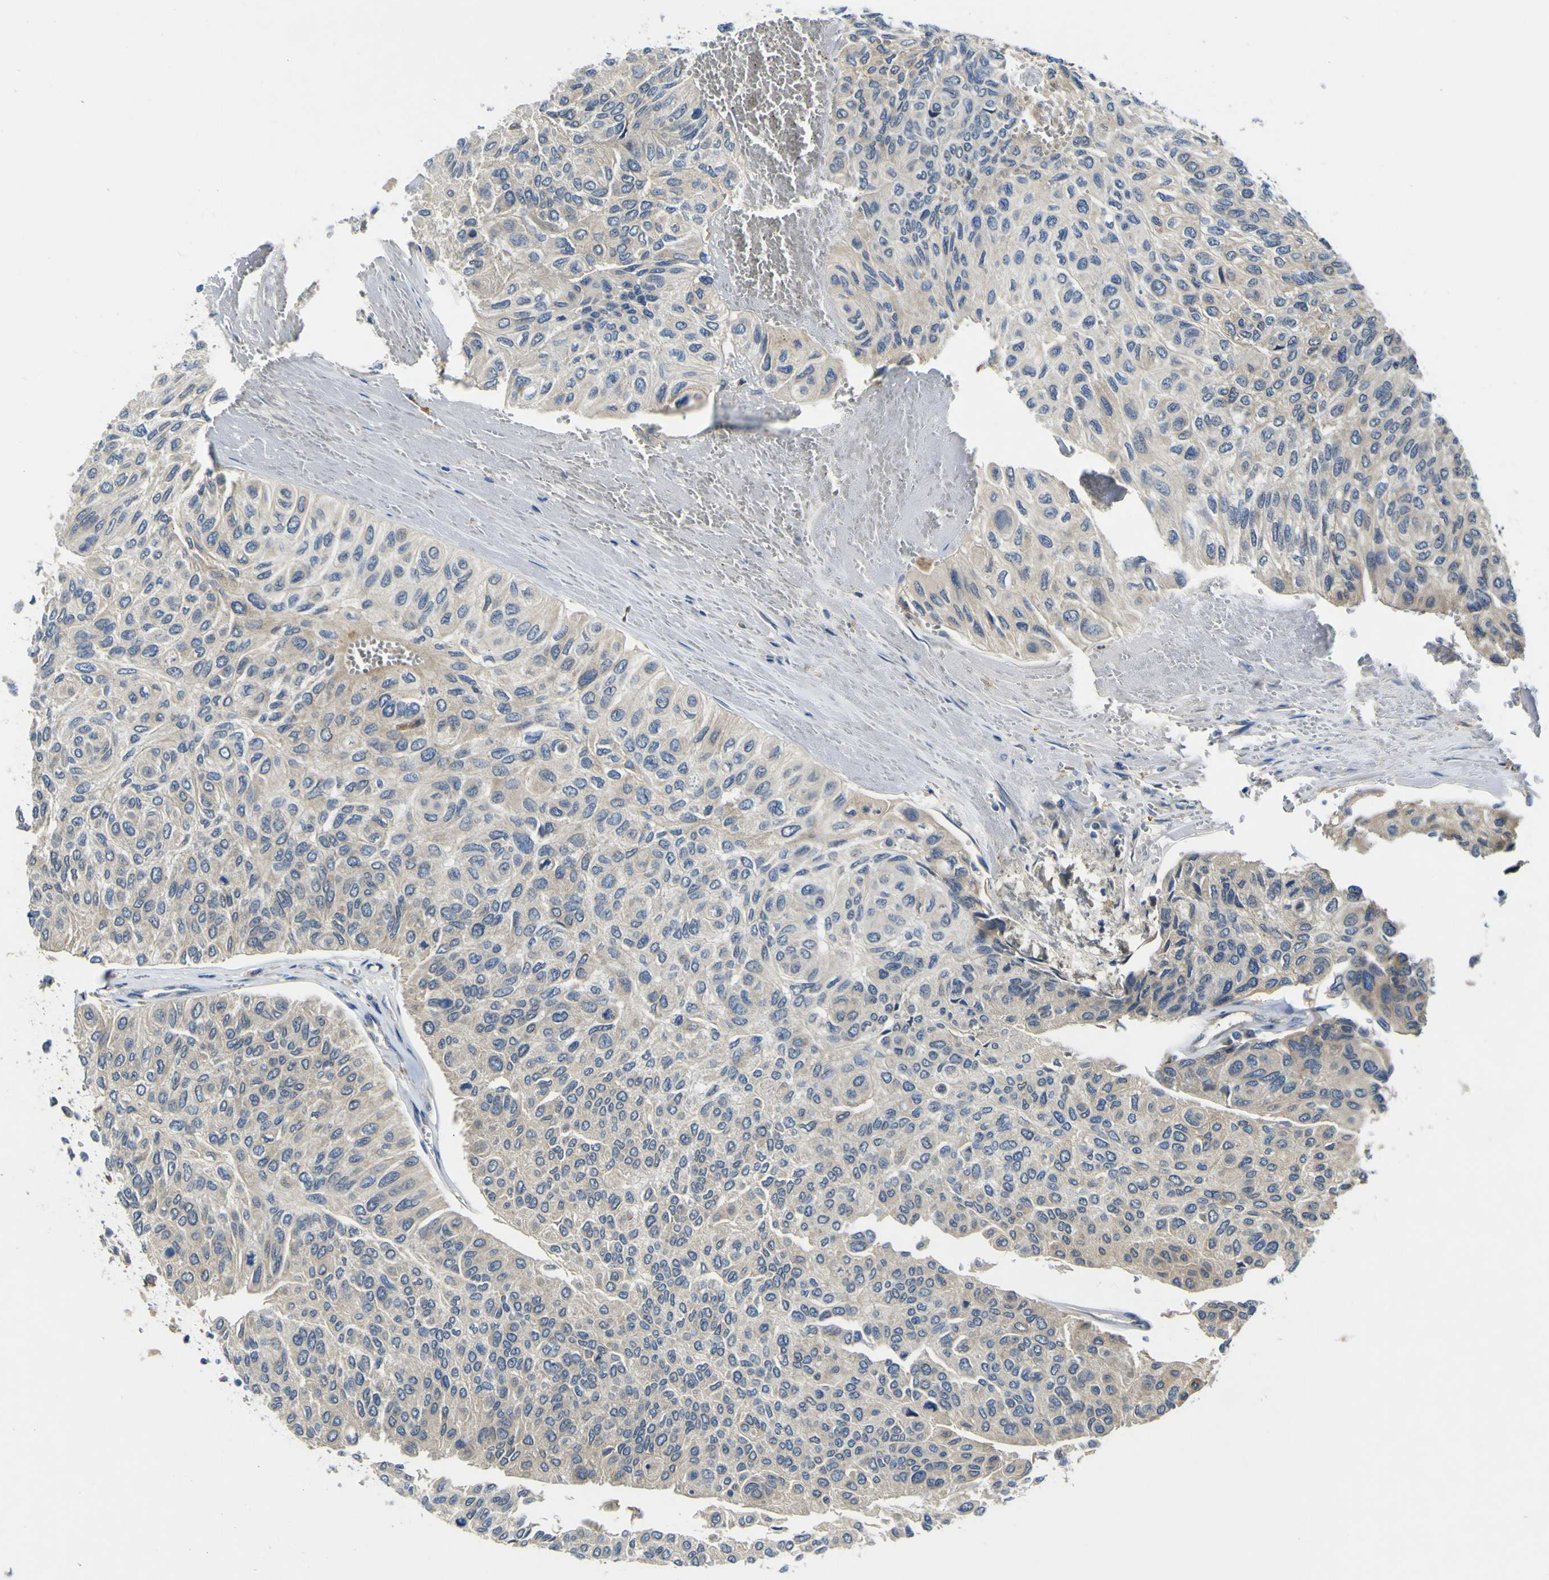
{"staining": {"intensity": "weak", "quantity": "<25%", "location": "cytoplasmic/membranous"}, "tissue": "urothelial cancer", "cell_type": "Tumor cells", "image_type": "cancer", "snomed": [{"axis": "morphology", "description": "Urothelial carcinoma, High grade"}, {"axis": "topography", "description": "Urinary bladder"}], "caption": "The photomicrograph exhibits no significant expression in tumor cells of urothelial cancer.", "gene": "LDLR", "patient": {"sex": "male", "age": 66}}